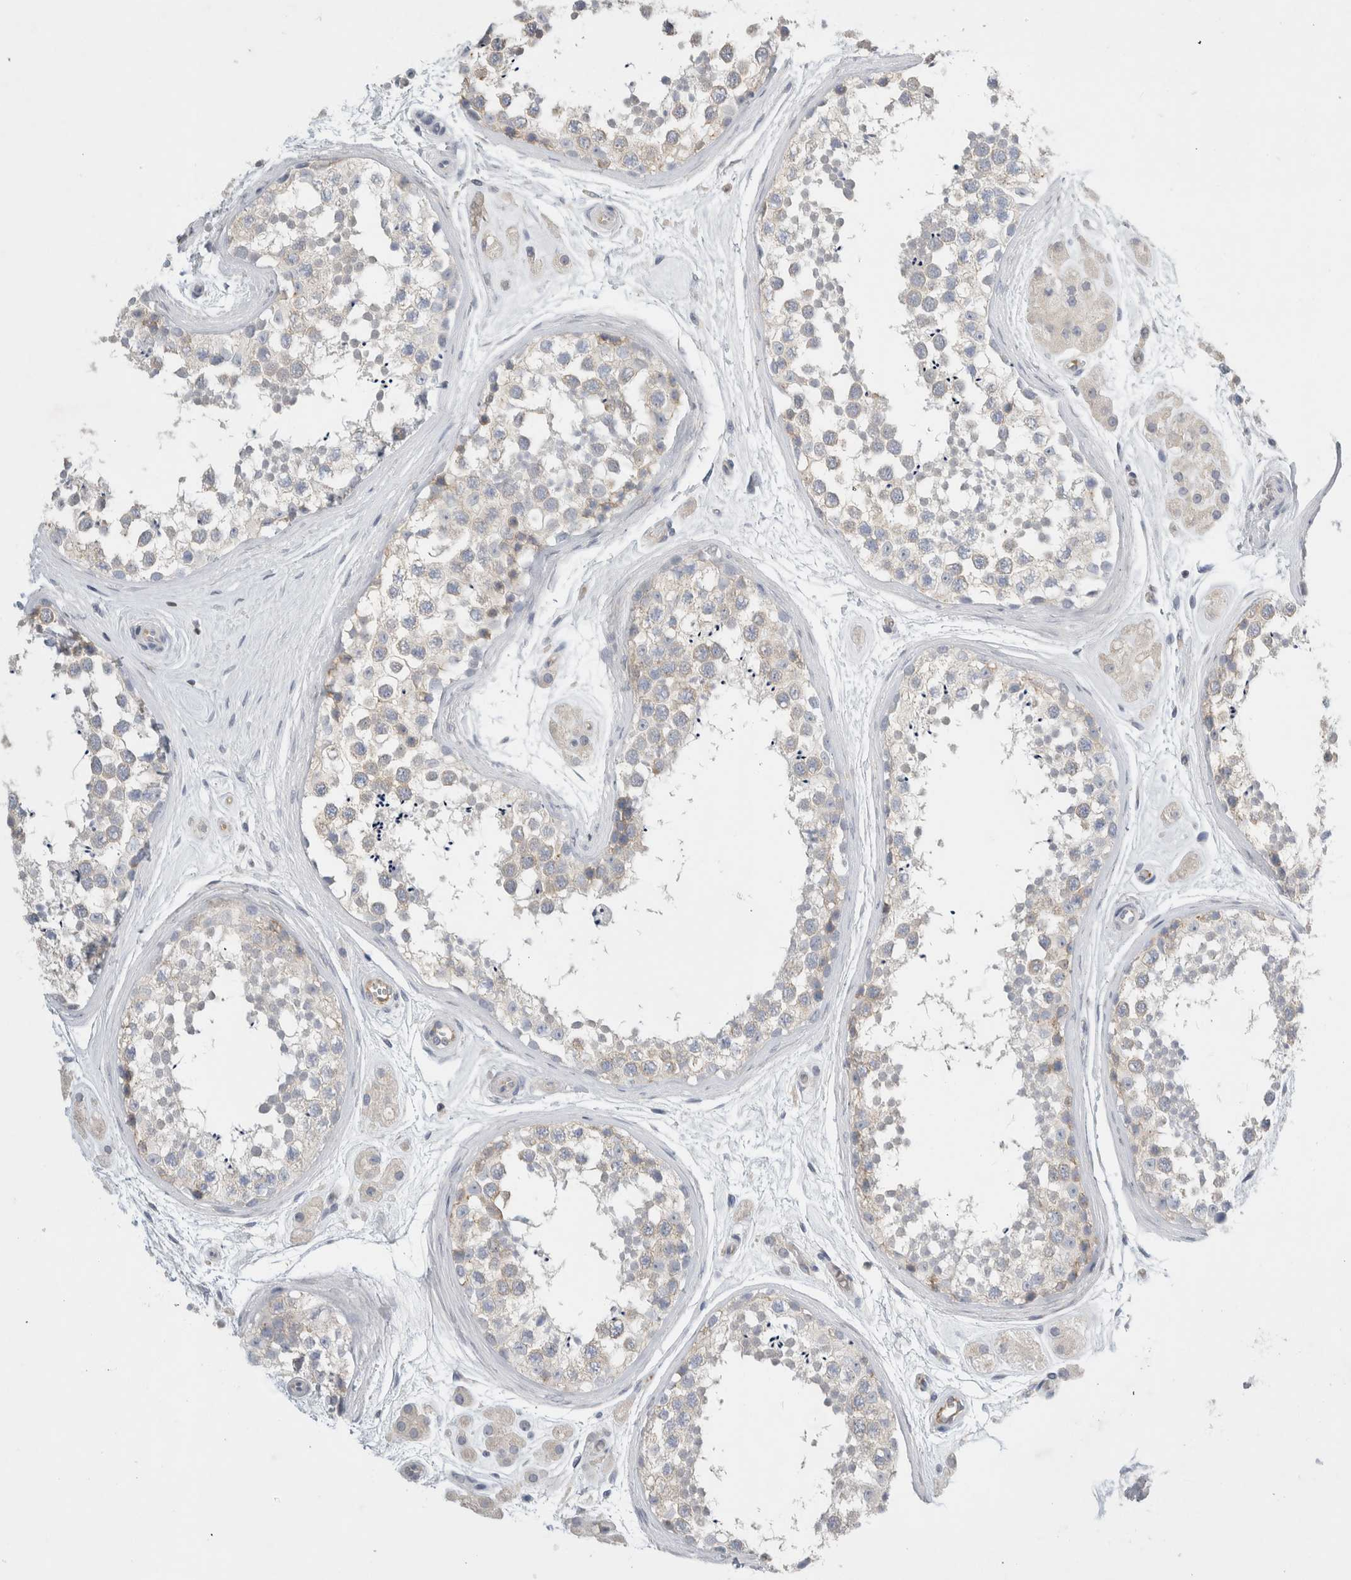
{"staining": {"intensity": "weak", "quantity": "<25%", "location": "cytoplasmic/membranous"}, "tissue": "testis", "cell_type": "Cells in seminiferous ducts", "image_type": "normal", "snomed": [{"axis": "morphology", "description": "Normal tissue, NOS"}, {"axis": "topography", "description": "Testis"}], "caption": "Histopathology image shows no significant protein positivity in cells in seminiferous ducts of normal testis. (DAB immunohistochemistry (IHC) visualized using brightfield microscopy, high magnification).", "gene": "ZNF23", "patient": {"sex": "male", "age": 56}}